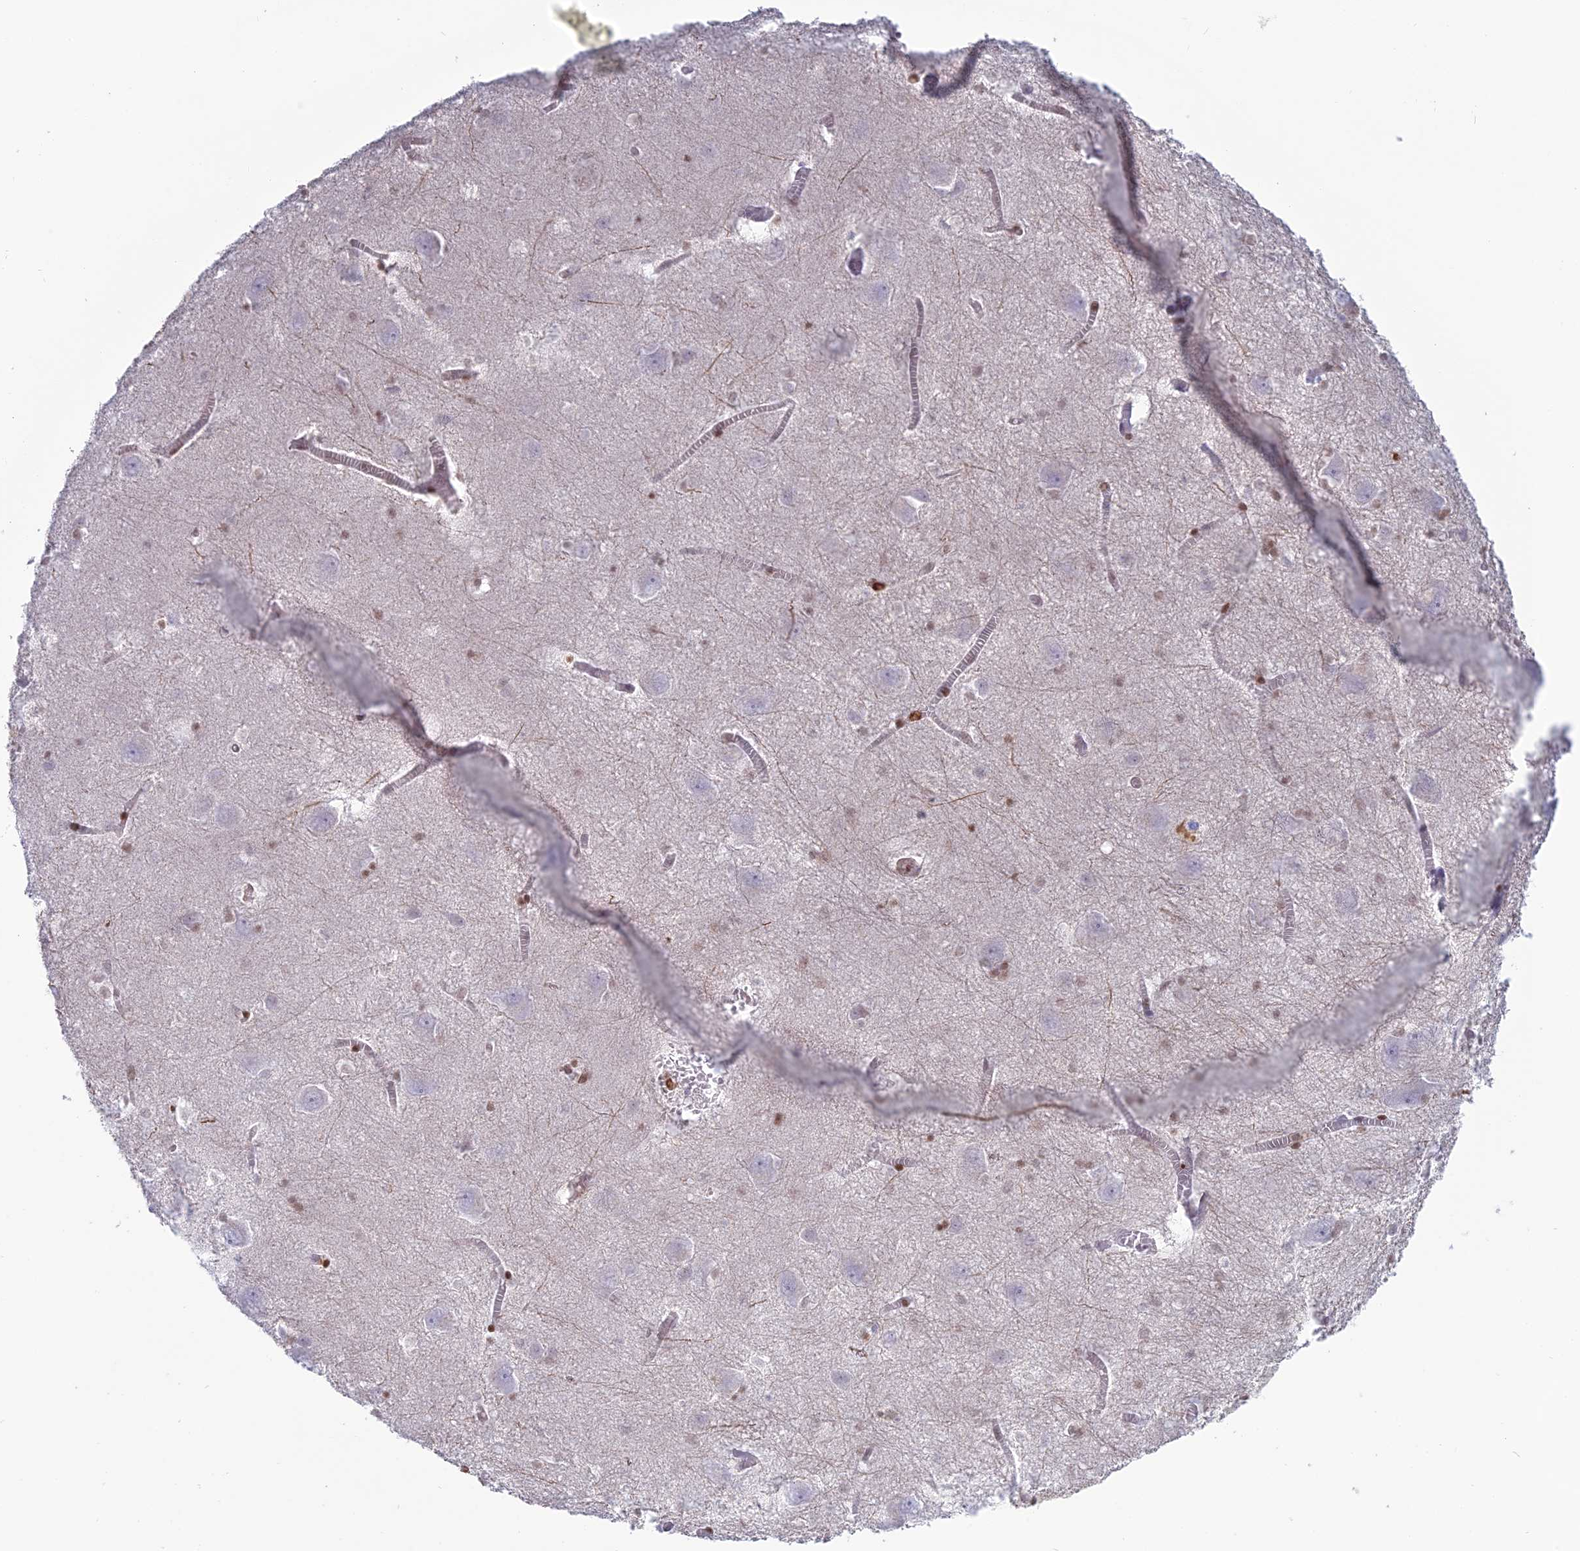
{"staining": {"intensity": "negative", "quantity": "none", "location": "none"}, "tissue": "caudate", "cell_type": "Glial cells", "image_type": "normal", "snomed": [{"axis": "morphology", "description": "Normal tissue, NOS"}, {"axis": "topography", "description": "Lateral ventricle wall"}], "caption": "Image shows no protein expression in glial cells of normal caudate.", "gene": "APOBR", "patient": {"sex": "male", "age": 37}}